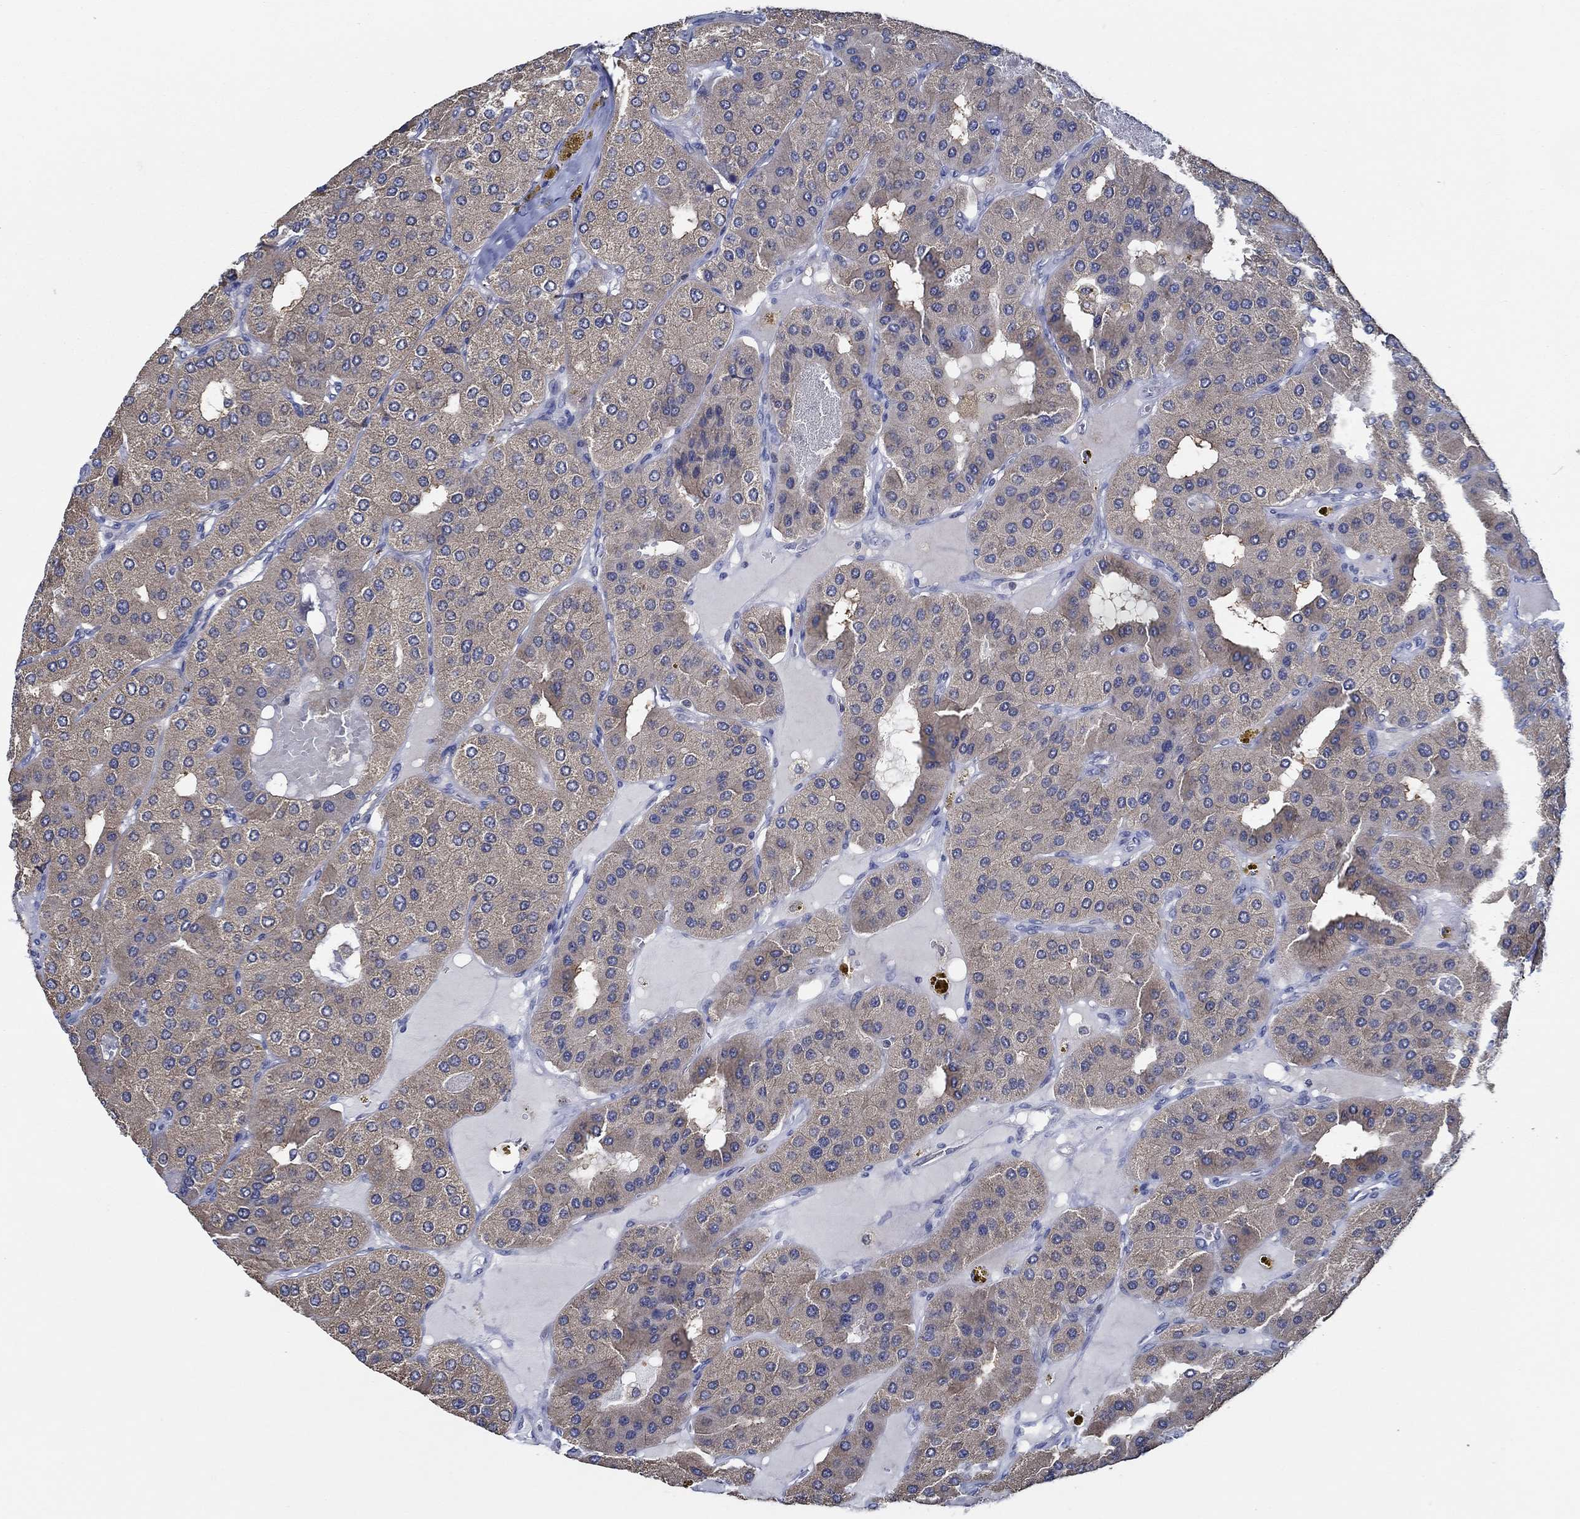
{"staining": {"intensity": "negative", "quantity": "none", "location": "none"}, "tissue": "parathyroid gland", "cell_type": "Glandular cells", "image_type": "normal", "snomed": [{"axis": "morphology", "description": "Normal tissue, NOS"}, {"axis": "morphology", "description": "Adenoma, NOS"}, {"axis": "topography", "description": "Parathyroid gland"}], "caption": "The image shows no significant staining in glandular cells of parathyroid gland. (DAB (3,3'-diaminobenzidine) IHC, high magnification).", "gene": "DACT1", "patient": {"sex": "female", "age": 86}}